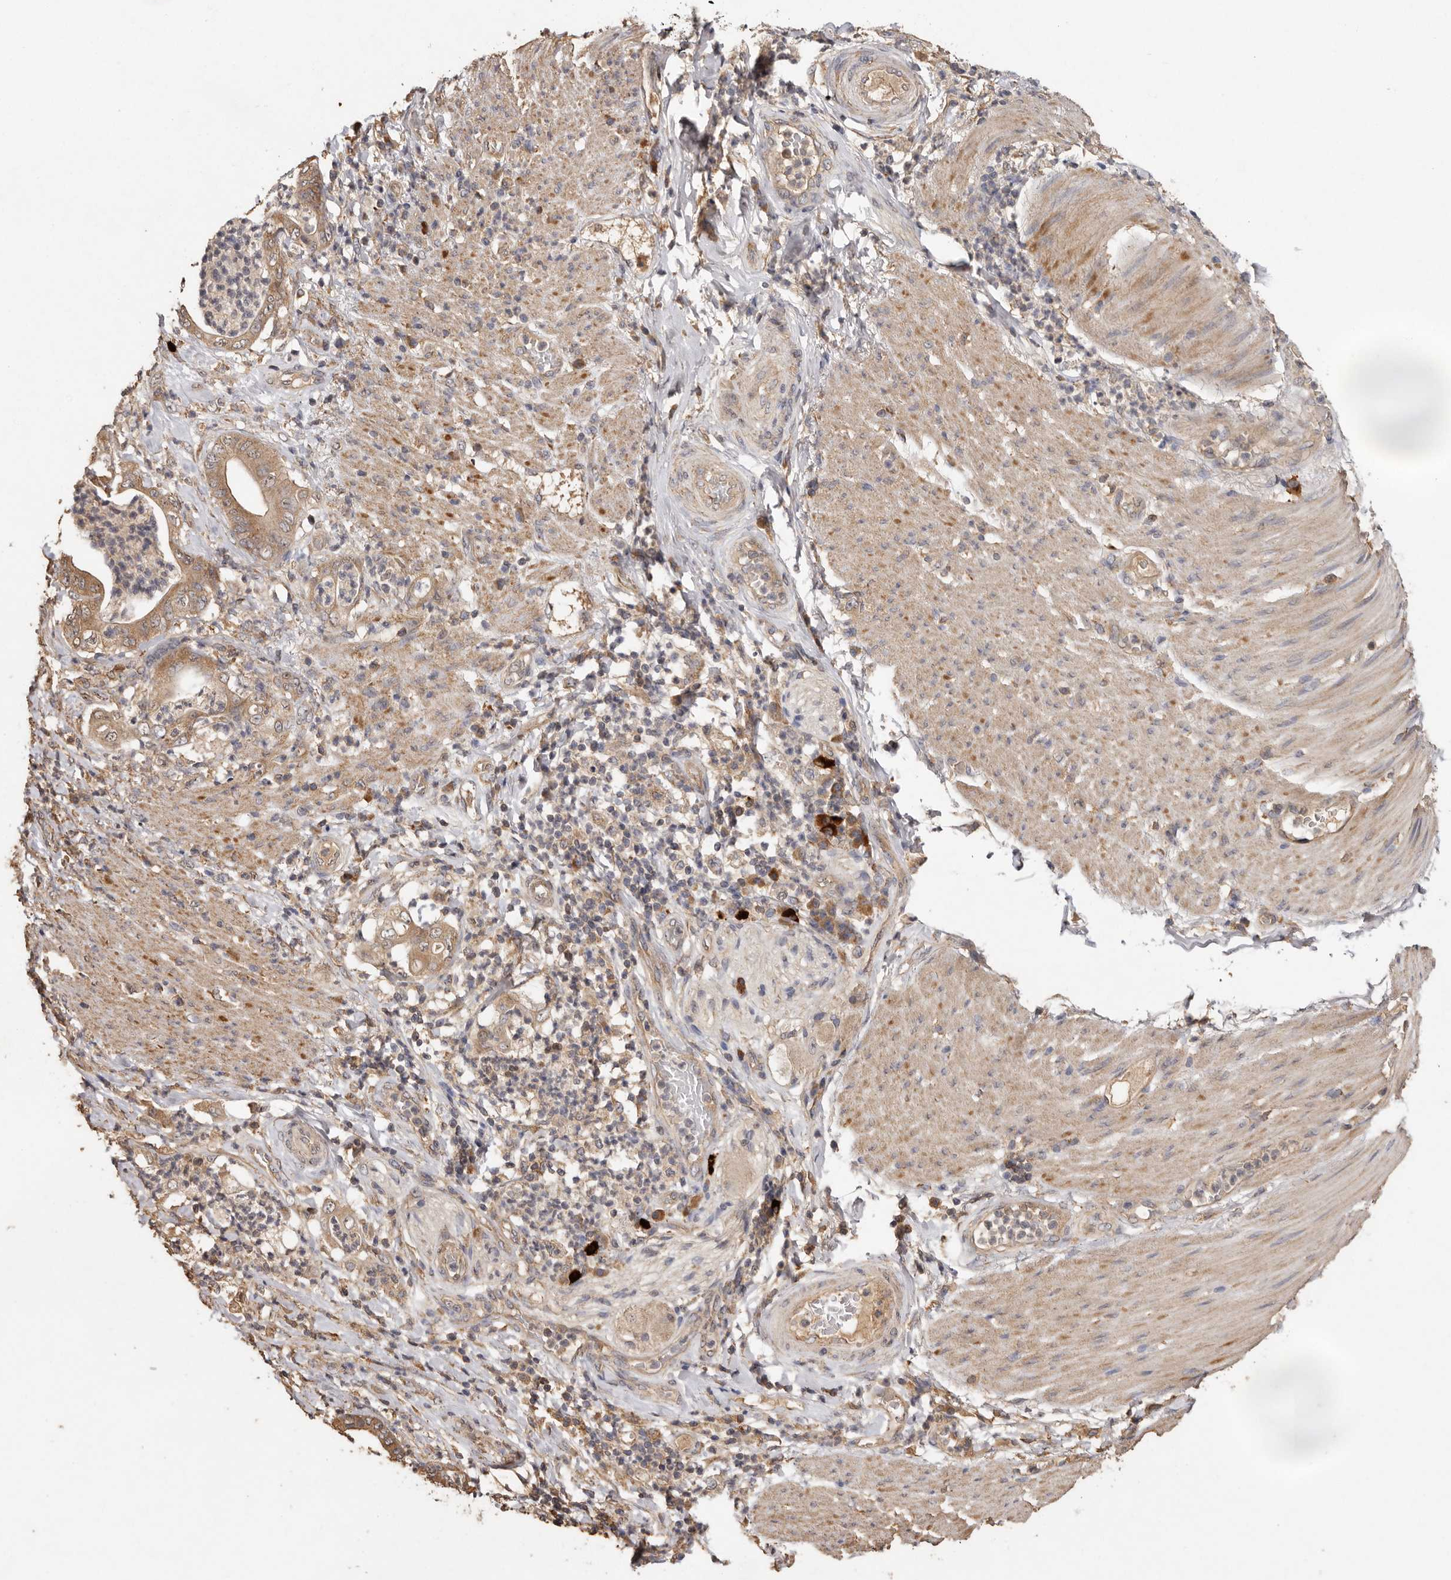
{"staining": {"intensity": "moderate", "quantity": ">75%", "location": "cytoplasmic/membranous"}, "tissue": "stomach cancer", "cell_type": "Tumor cells", "image_type": "cancer", "snomed": [{"axis": "morphology", "description": "Adenocarcinoma, NOS"}, {"axis": "topography", "description": "Stomach"}], "caption": "The micrograph displays immunohistochemical staining of stomach cancer. There is moderate cytoplasmic/membranous staining is present in about >75% of tumor cells.", "gene": "RWDD1", "patient": {"sex": "female", "age": 73}}